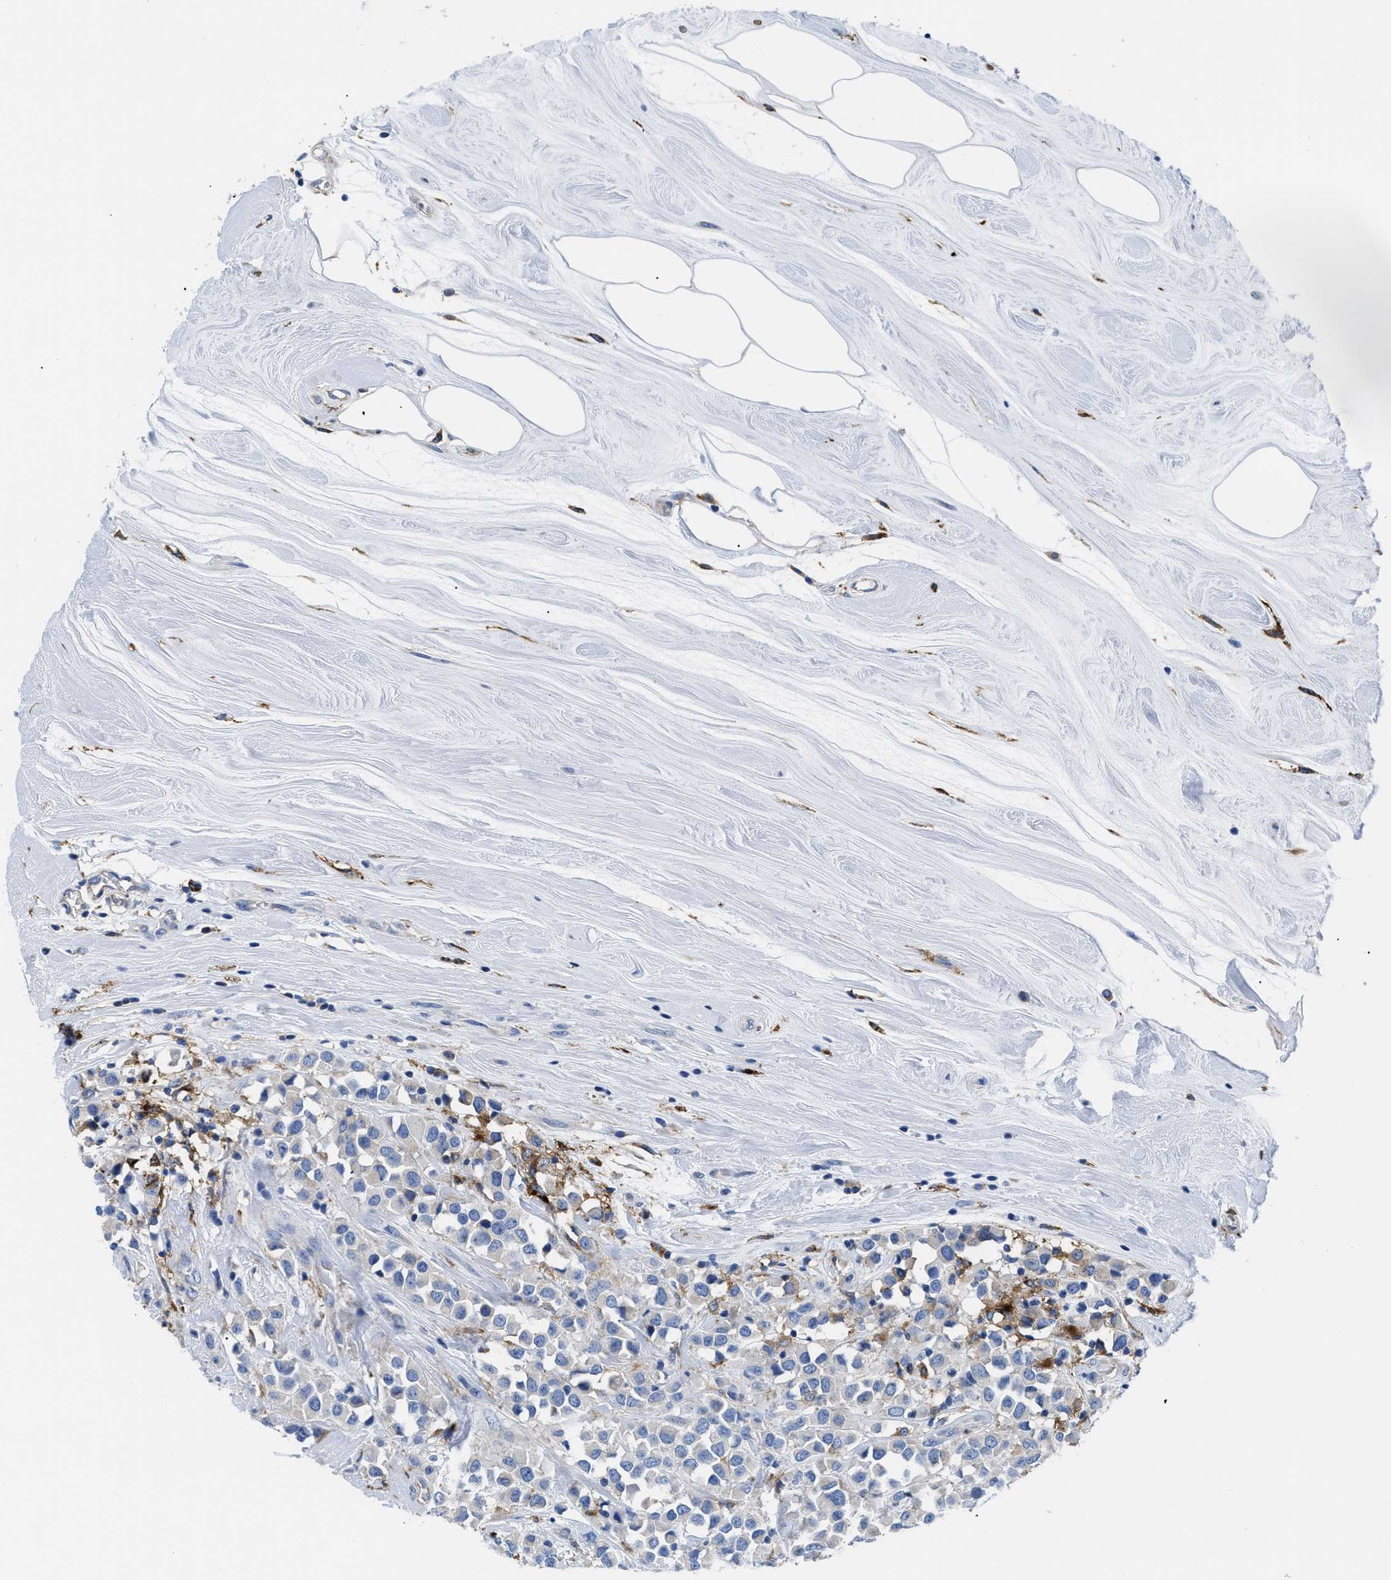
{"staining": {"intensity": "negative", "quantity": "none", "location": "none"}, "tissue": "breast cancer", "cell_type": "Tumor cells", "image_type": "cancer", "snomed": [{"axis": "morphology", "description": "Duct carcinoma"}, {"axis": "topography", "description": "Breast"}], "caption": "Immunohistochemistry image of human breast invasive ductal carcinoma stained for a protein (brown), which exhibits no expression in tumor cells.", "gene": "HLA-DPA1", "patient": {"sex": "female", "age": 61}}